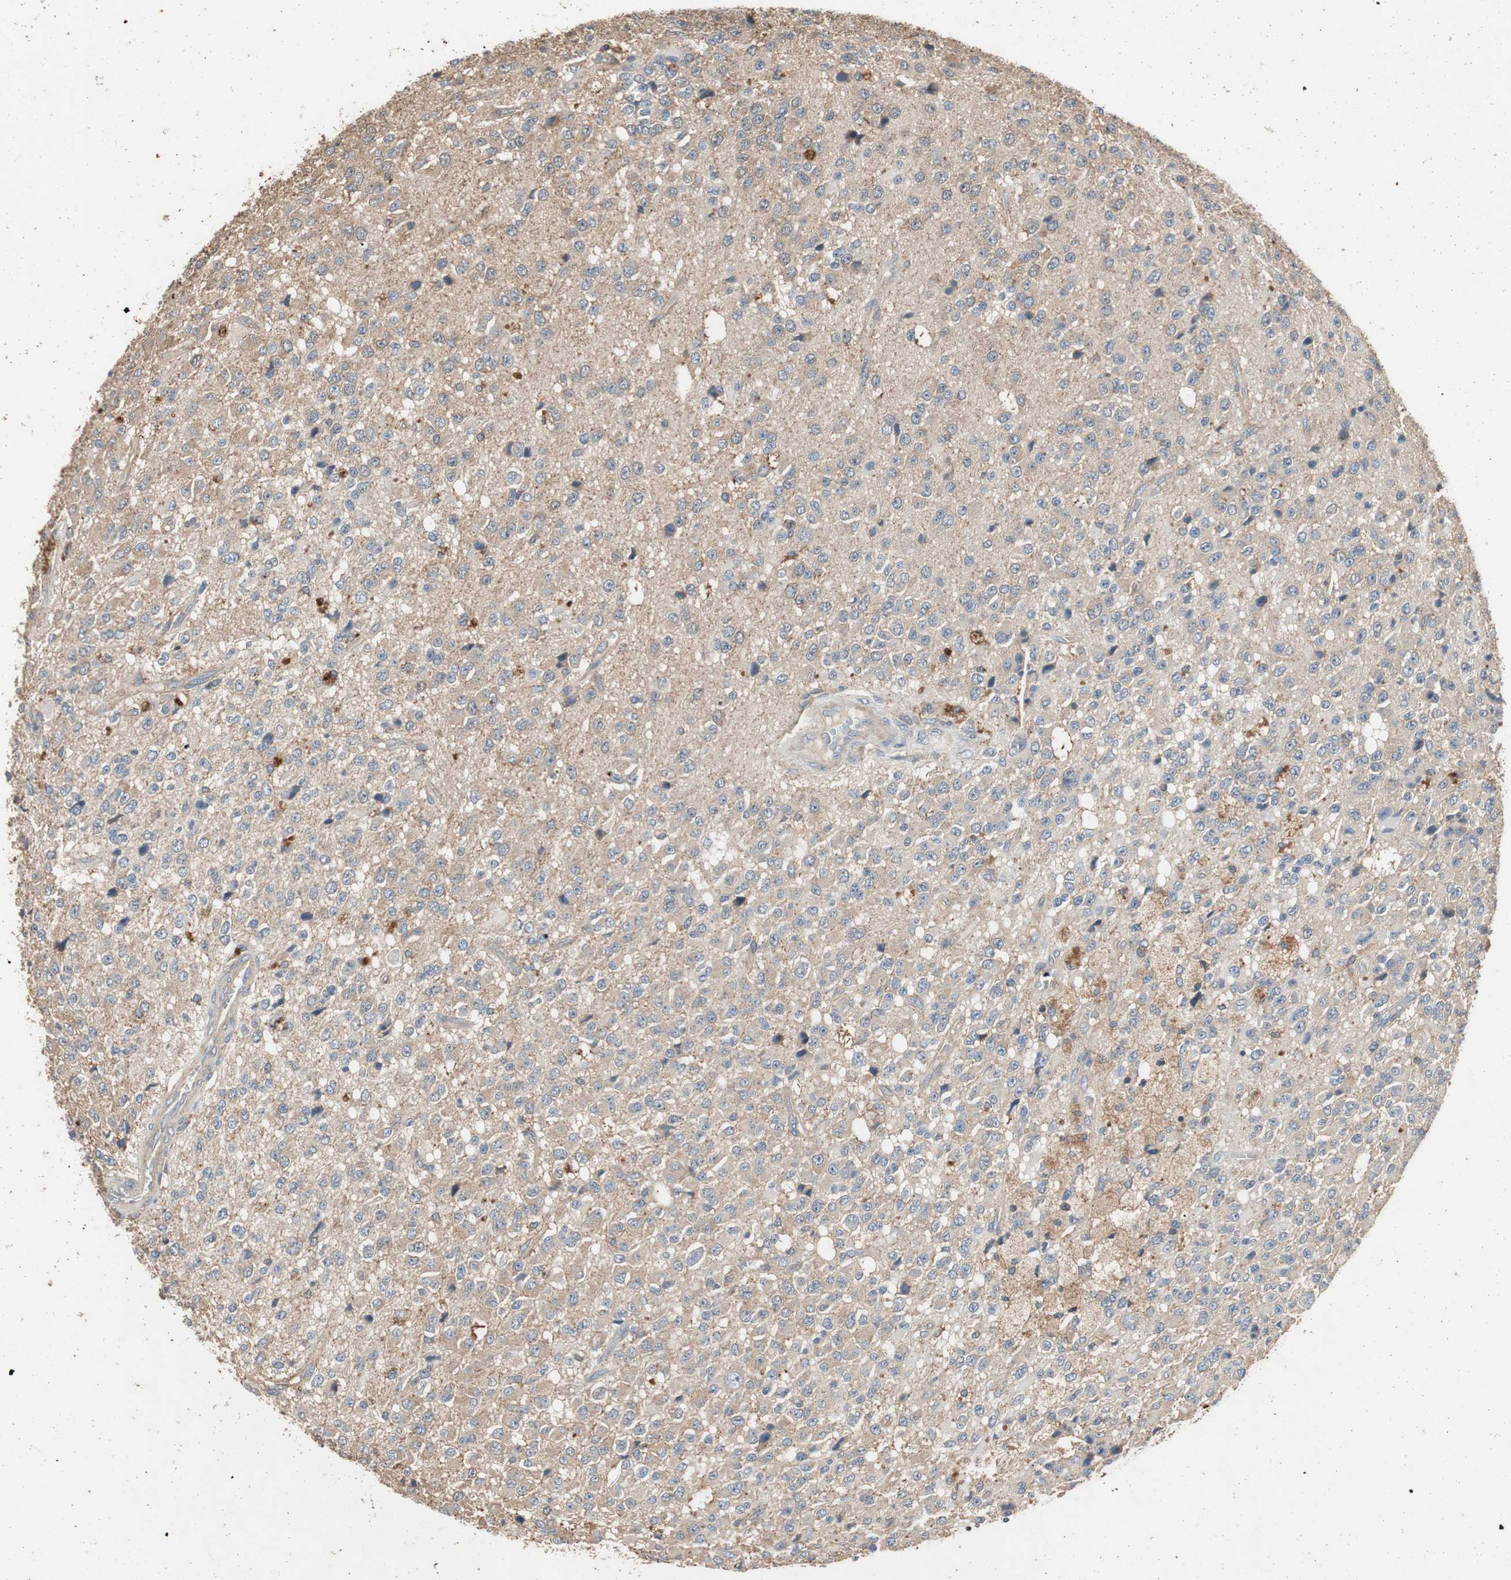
{"staining": {"intensity": "weak", "quantity": "<25%", "location": "cytoplasmic/membranous"}, "tissue": "glioma", "cell_type": "Tumor cells", "image_type": "cancer", "snomed": [{"axis": "morphology", "description": "Glioma, malignant, High grade"}, {"axis": "topography", "description": "pancreas cauda"}], "caption": "Tumor cells show no significant protein positivity in glioma.", "gene": "TNFRSF14", "patient": {"sex": "male", "age": 60}}